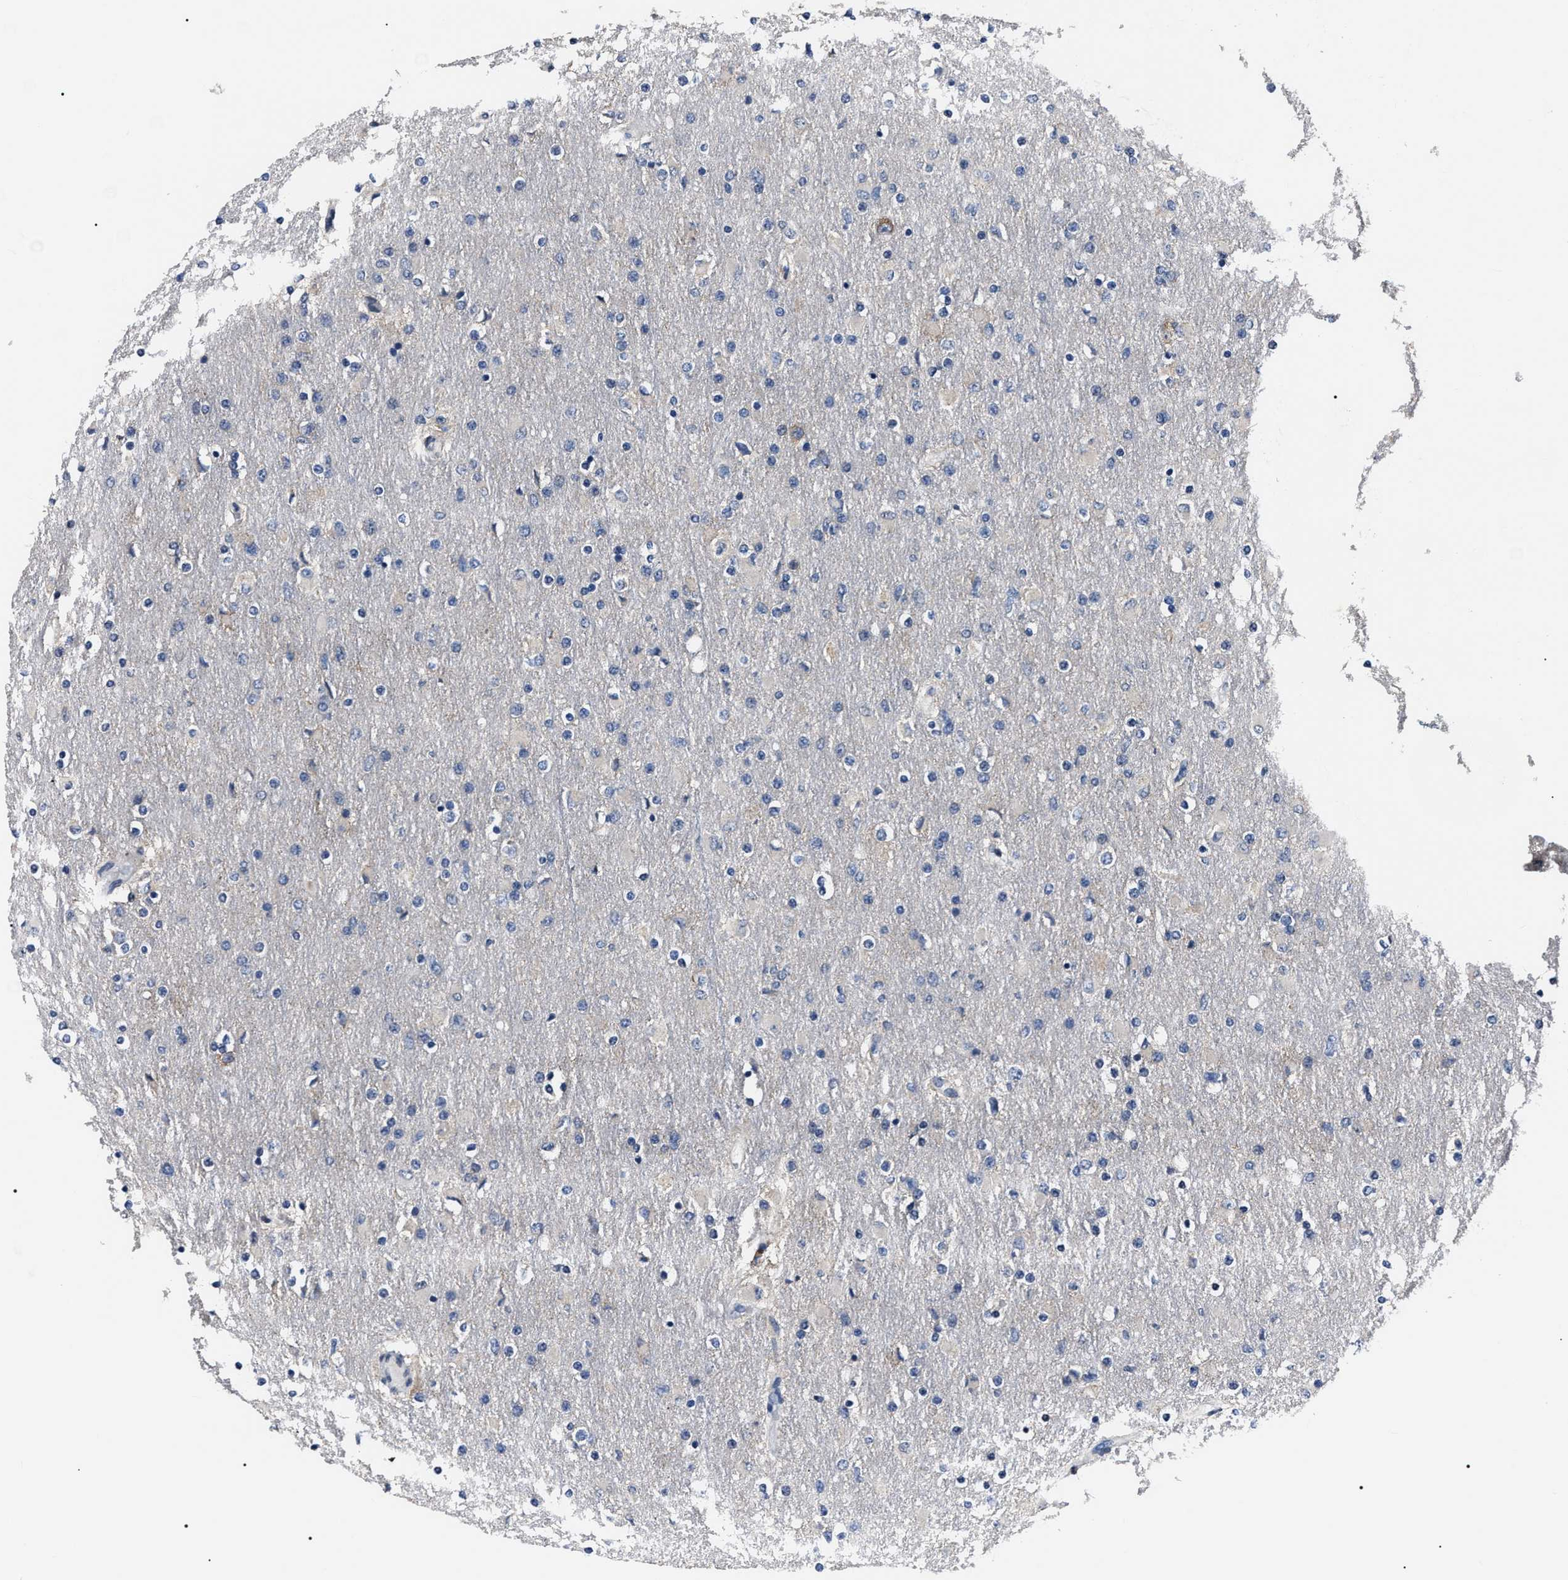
{"staining": {"intensity": "negative", "quantity": "none", "location": "none"}, "tissue": "glioma", "cell_type": "Tumor cells", "image_type": "cancer", "snomed": [{"axis": "morphology", "description": "Glioma, malignant, High grade"}, {"axis": "topography", "description": "Cerebral cortex"}], "caption": "Immunohistochemistry image of neoplastic tissue: high-grade glioma (malignant) stained with DAB (3,3'-diaminobenzidine) displays no significant protein staining in tumor cells.", "gene": "LRRC14", "patient": {"sex": "female", "age": 36}}